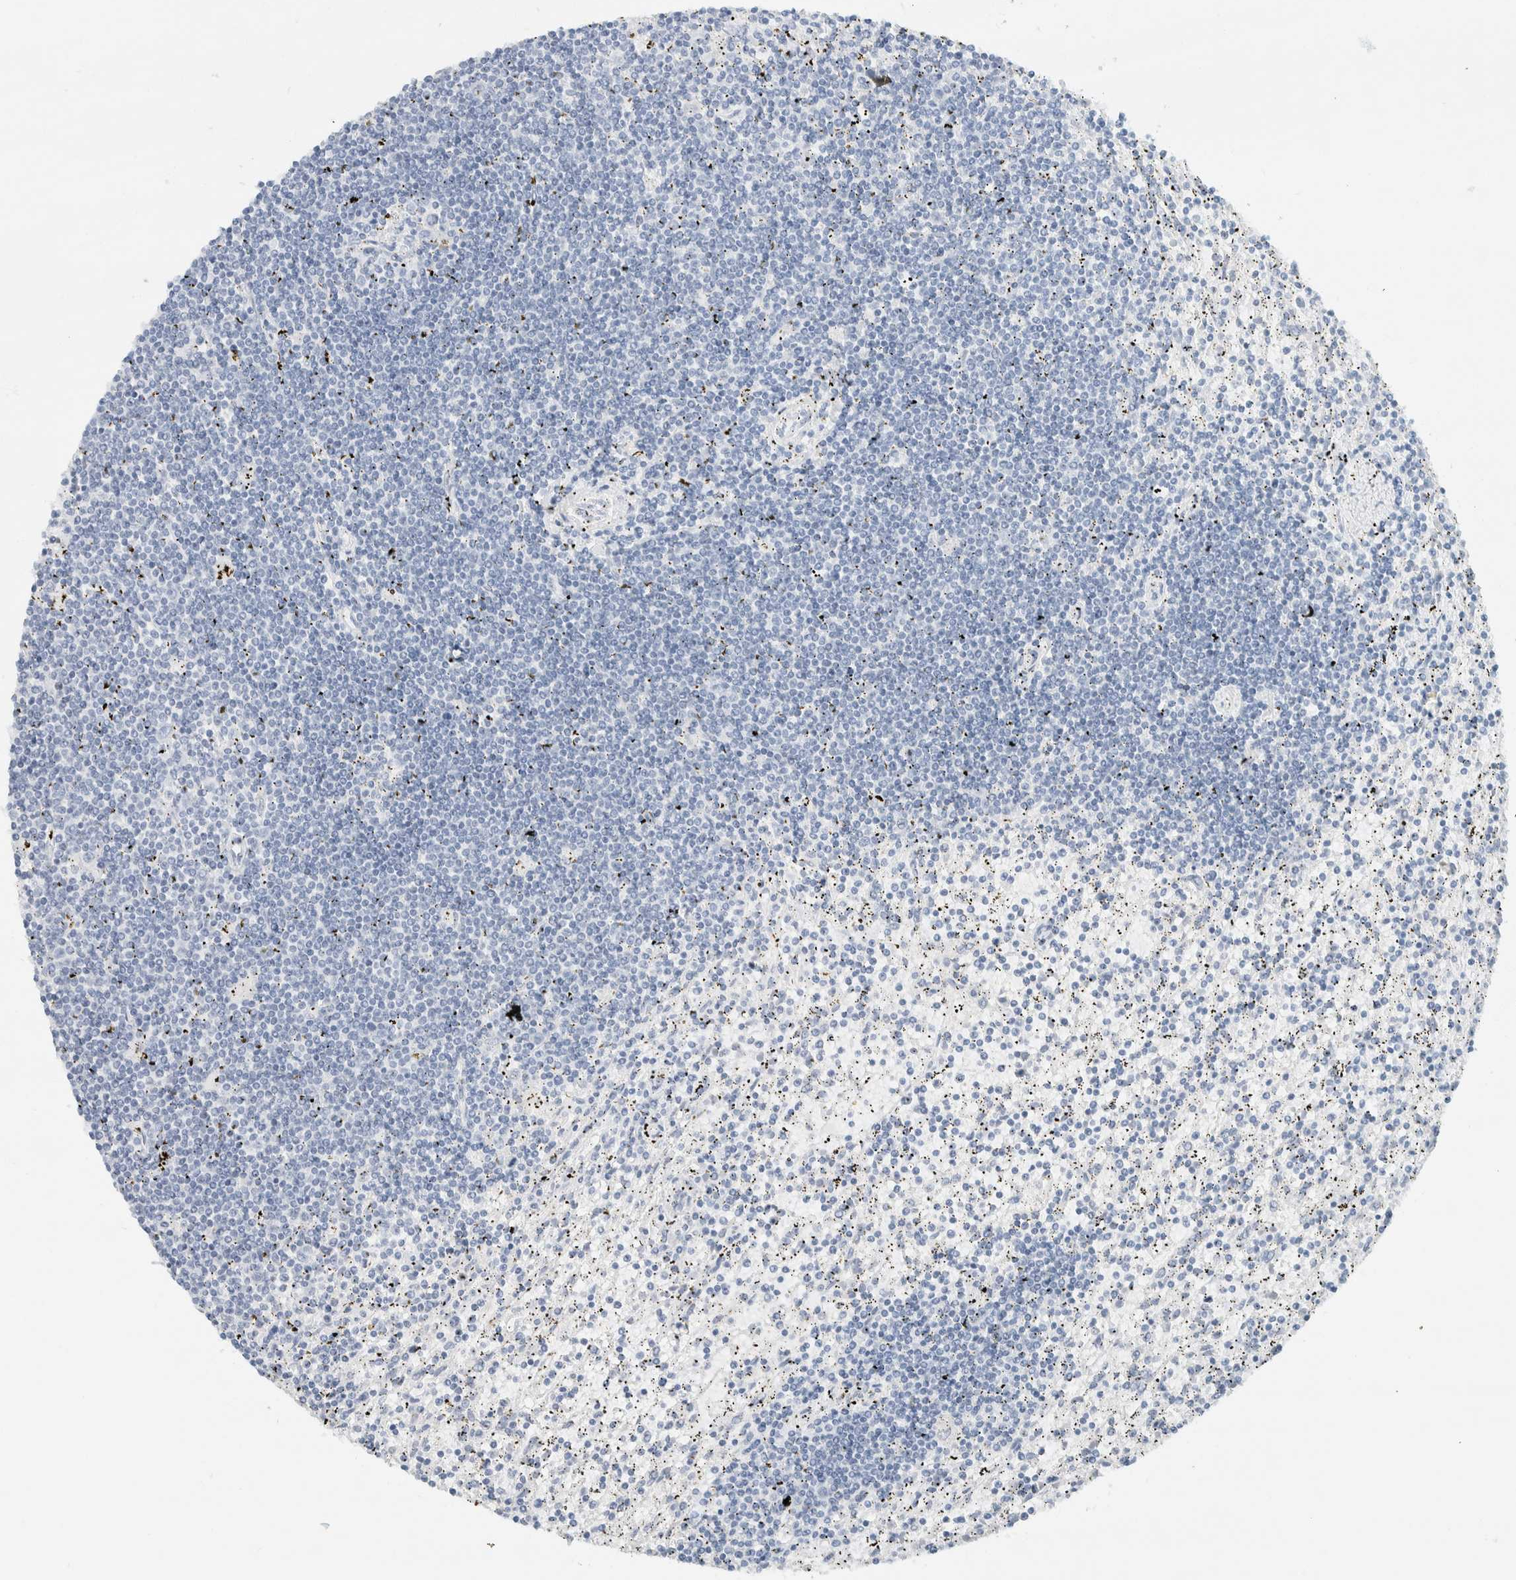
{"staining": {"intensity": "negative", "quantity": "none", "location": "none"}, "tissue": "lymphoma", "cell_type": "Tumor cells", "image_type": "cancer", "snomed": [{"axis": "morphology", "description": "Malignant lymphoma, non-Hodgkin's type, Low grade"}, {"axis": "topography", "description": "Spleen"}], "caption": "Immunohistochemical staining of human lymphoma displays no significant staining in tumor cells. (Immunohistochemistry, brightfield microscopy, high magnification).", "gene": "ALOX12B", "patient": {"sex": "male", "age": 76}}